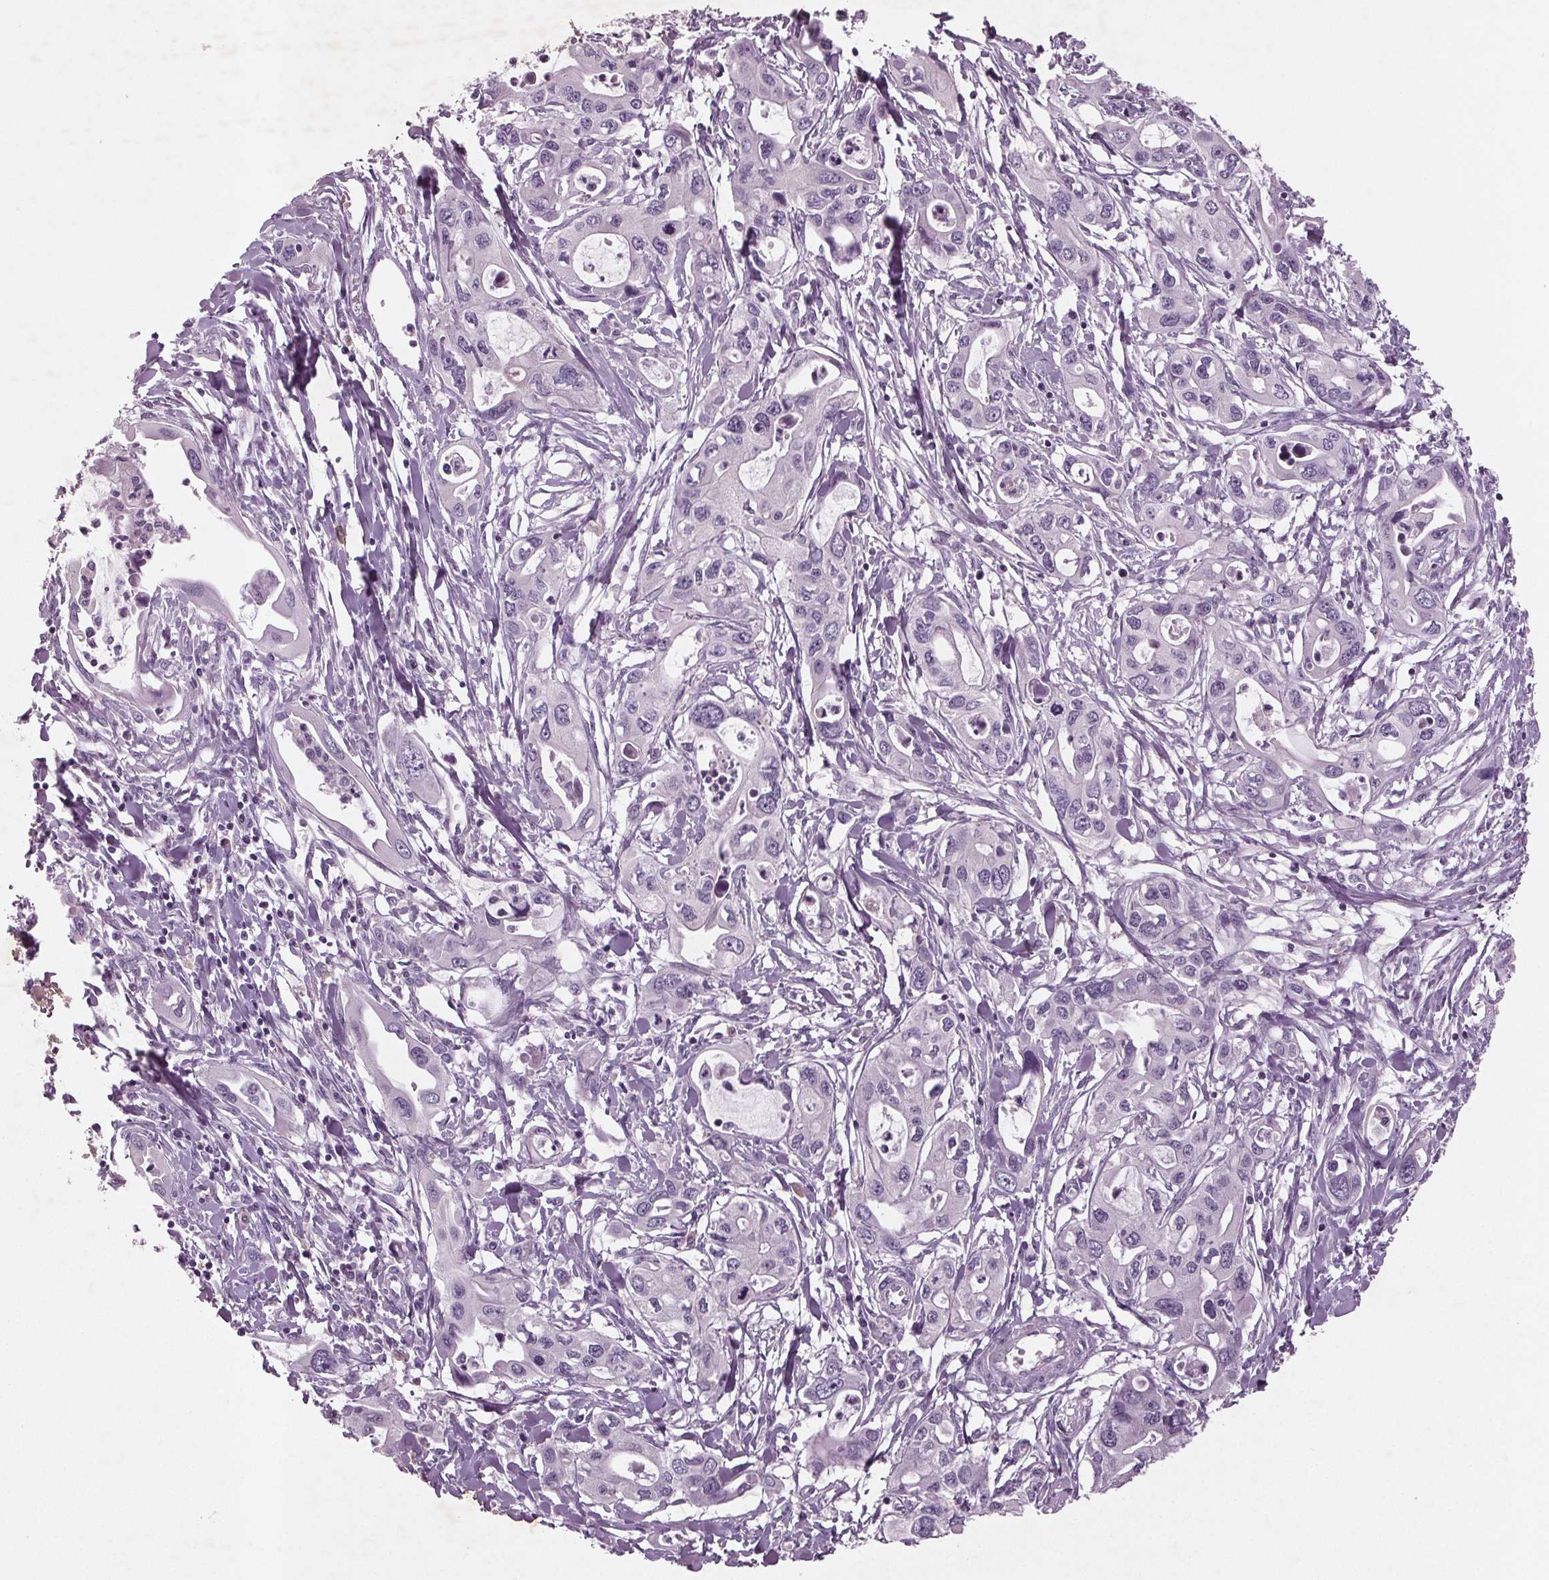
{"staining": {"intensity": "negative", "quantity": "none", "location": "none"}, "tissue": "pancreatic cancer", "cell_type": "Tumor cells", "image_type": "cancer", "snomed": [{"axis": "morphology", "description": "Adenocarcinoma, NOS"}, {"axis": "topography", "description": "Pancreas"}], "caption": "Protein analysis of pancreatic cancer reveals no significant expression in tumor cells.", "gene": "BHLHE22", "patient": {"sex": "male", "age": 60}}